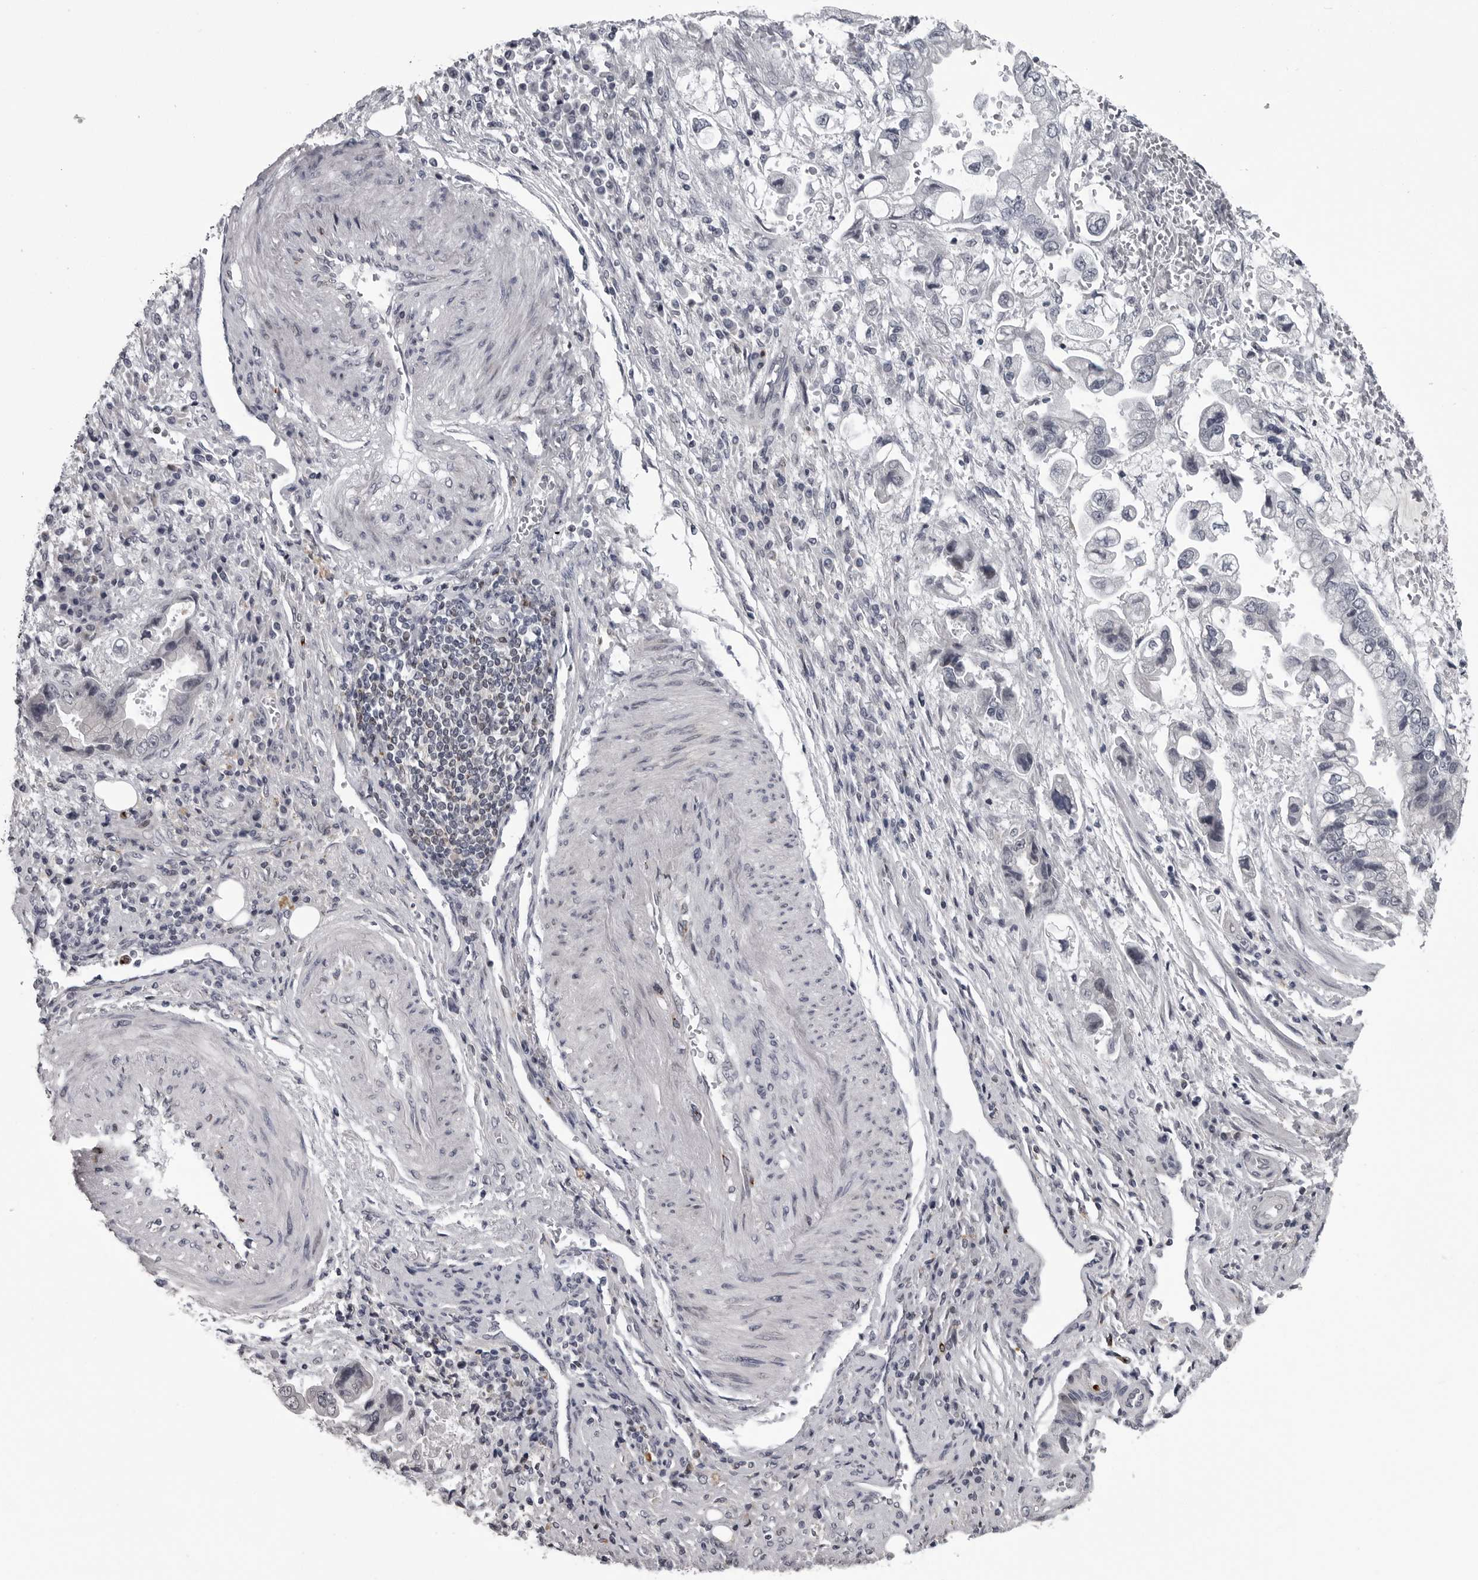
{"staining": {"intensity": "negative", "quantity": "none", "location": "none"}, "tissue": "stomach cancer", "cell_type": "Tumor cells", "image_type": "cancer", "snomed": [{"axis": "morphology", "description": "Adenocarcinoma, NOS"}, {"axis": "topography", "description": "Stomach"}], "caption": "The immunohistochemistry (IHC) photomicrograph has no significant positivity in tumor cells of adenocarcinoma (stomach) tissue. Nuclei are stained in blue.", "gene": "LYSMD1", "patient": {"sex": "male", "age": 62}}